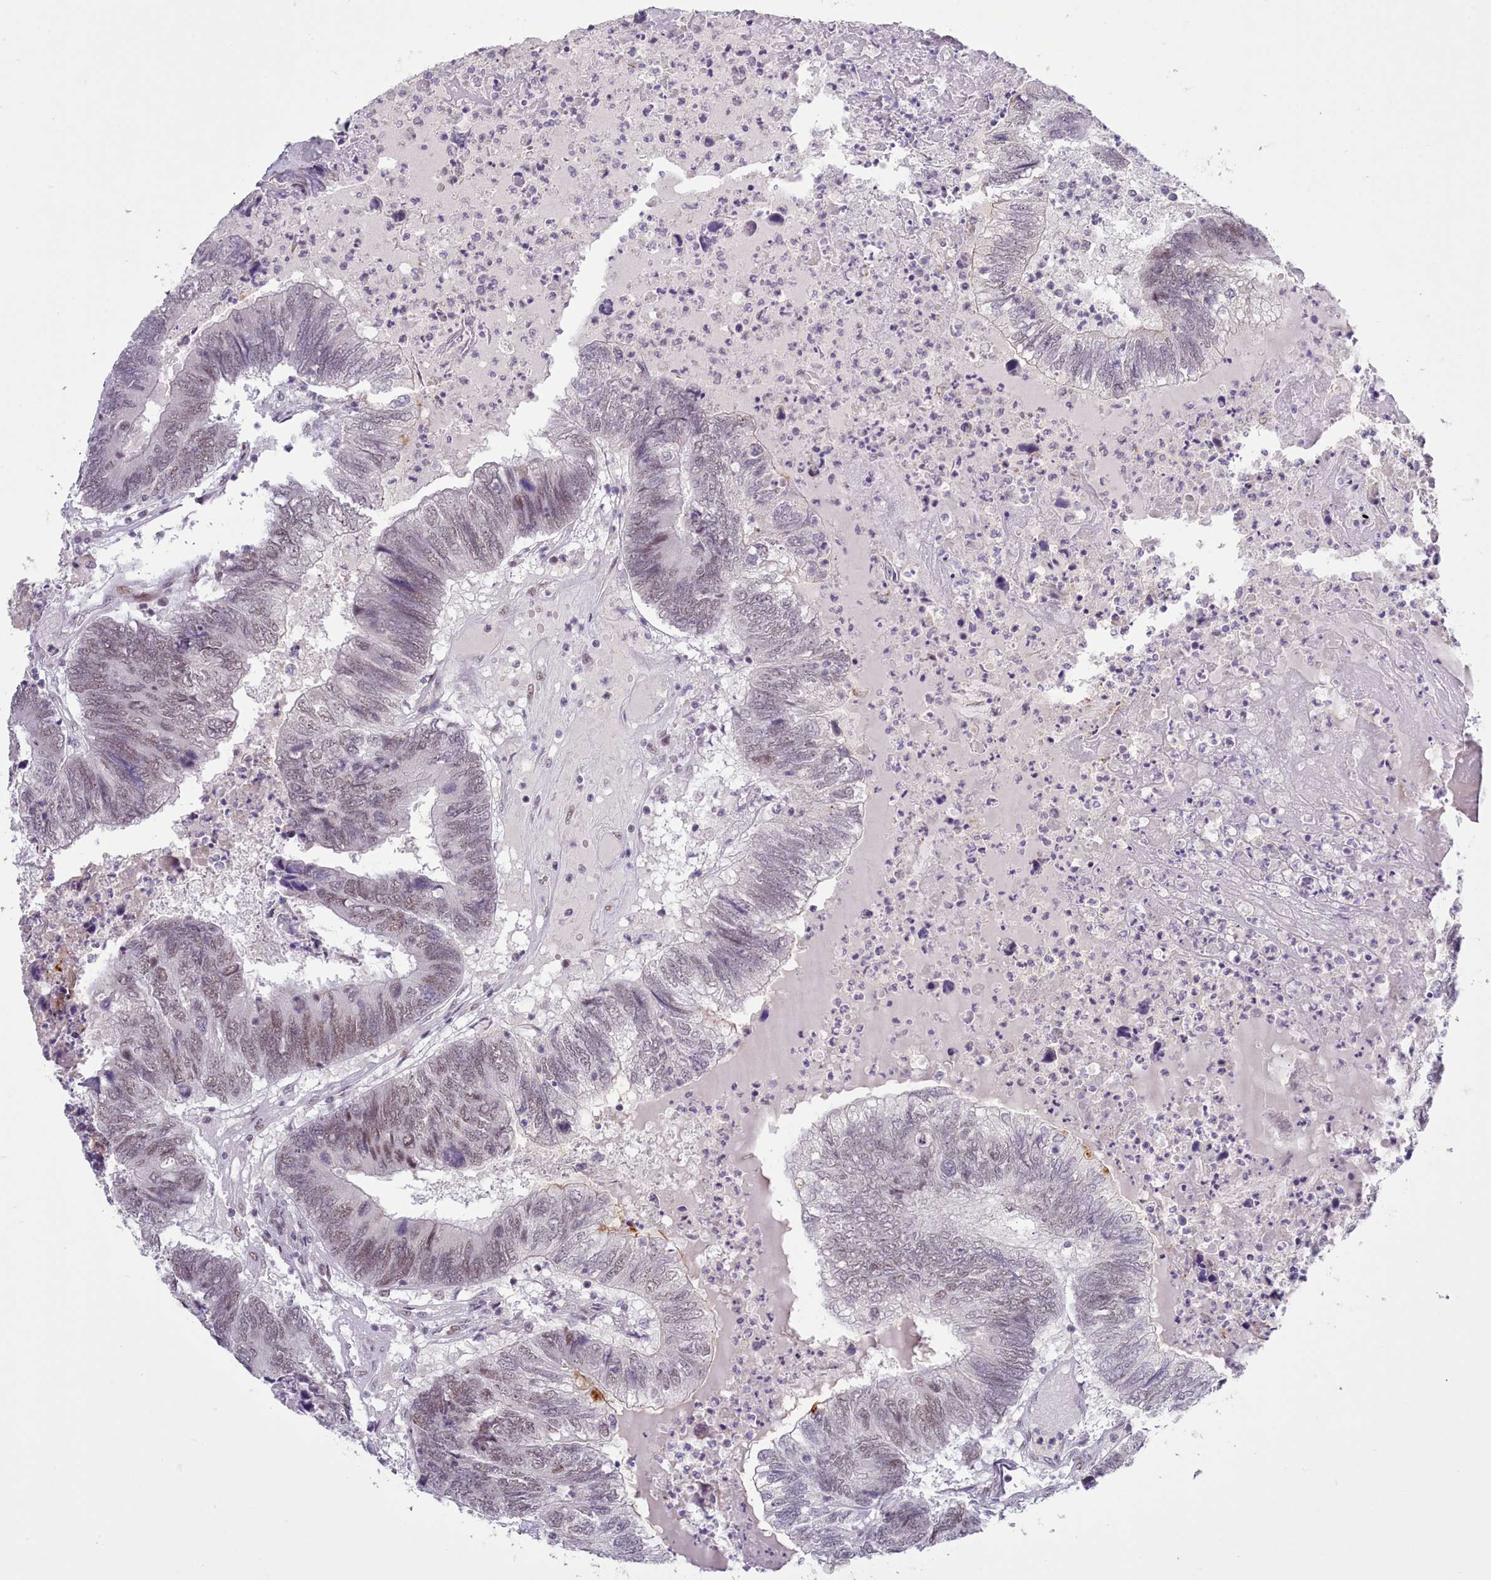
{"staining": {"intensity": "weak", "quantity": "25%-75%", "location": "nuclear"}, "tissue": "colorectal cancer", "cell_type": "Tumor cells", "image_type": "cancer", "snomed": [{"axis": "morphology", "description": "Adenocarcinoma, NOS"}, {"axis": "topography", "description": "Colon"}], "caption": "A brown stain highlights weak nuclear positivity of a protein in human colorectal adenocarcinoma tumor cells.", "gene": "RFX1", "patient": {"sex": "female", "age": 67}}